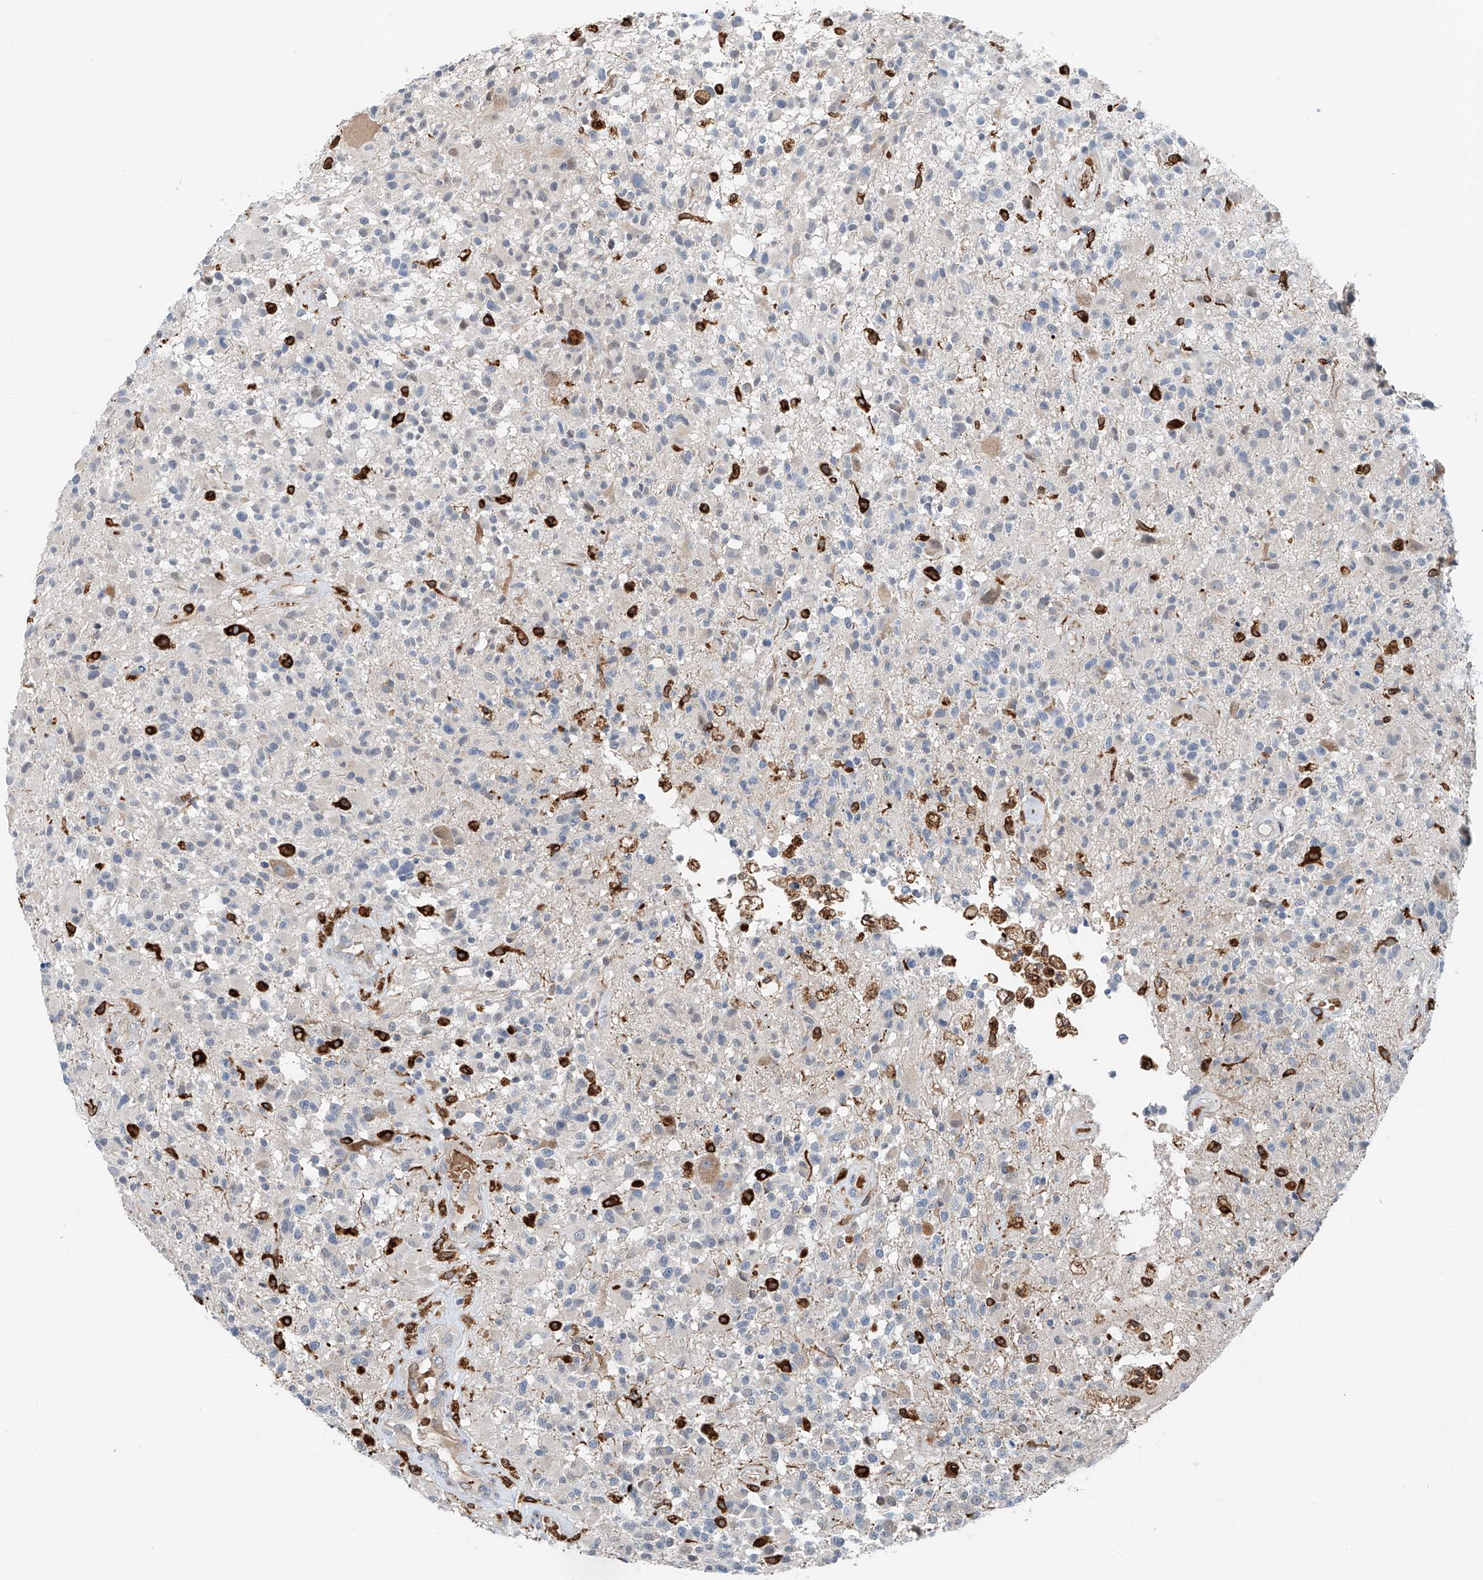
{"staining": {"intensity": "negative", "quantity": "none", "location": "none"}, "tissue": "glioma", "cell_type": "Tumor cells", "image_type": "cancer", "snomed": [{"axis": "morphology", "description": "Glioma, malignant, High grade"}, {"axis": "morphology", "description": "Glioblastoma, NOS"}, {"axis": "topography", "description": "Brain"}], "caption": "This is an immunohistochemistry (IHC) micrograph of glioma. There is no expression in tumor cells.", "gene": "TBXAS1", "patient": {"sex": "male", "age": 60}}